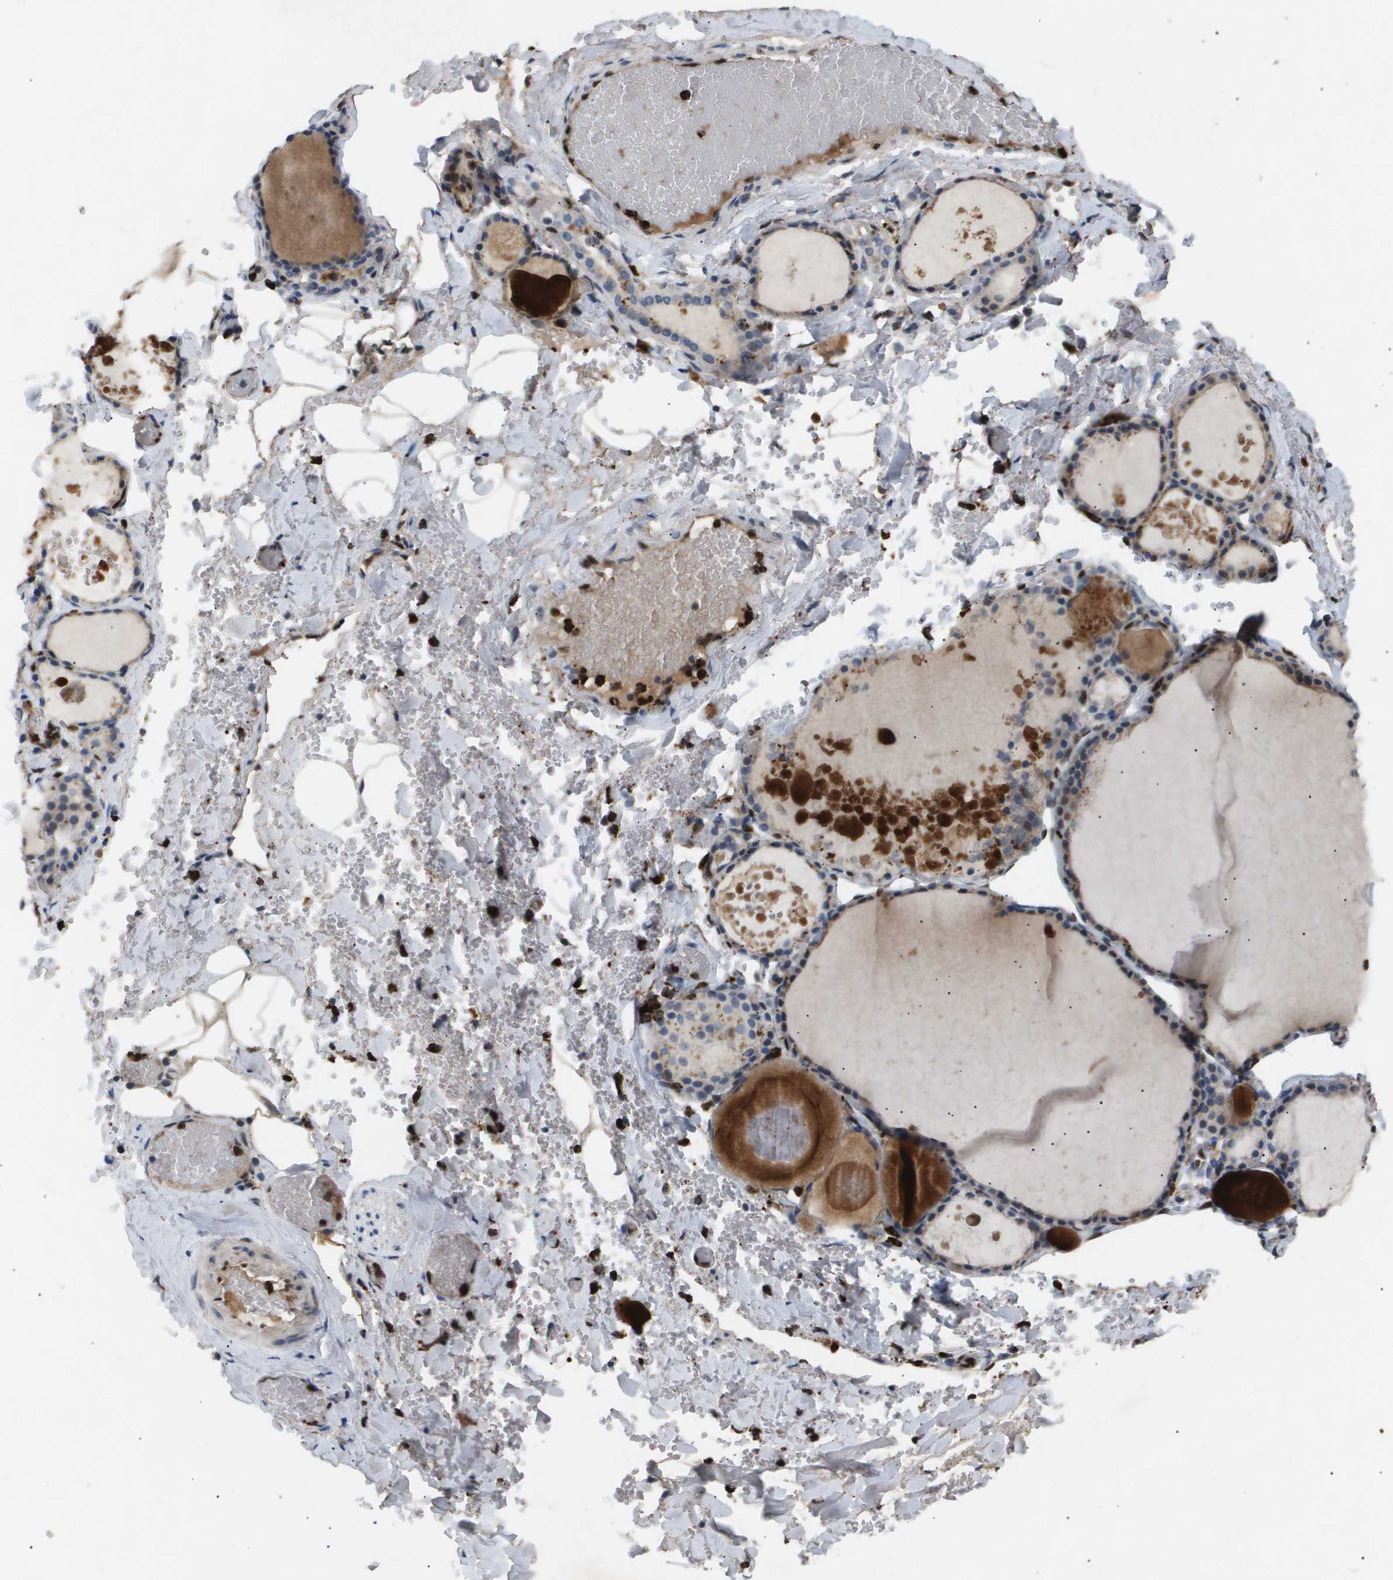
{"staining": {"intensity": "weak", "quantity": "<25%", "location": "cytoplasmic/membranous"}, "tissue": "thyroid gland", "cell_type": "Glandular cells", "image_type": "normal", "snomed": [{"axis": "morphology", "description": "Normal tissue, NOS"}, {"axis": "topography", "description": "Thyroid gland"}], "caption": "This is an IHC photomicrograph of benign thyroid gland. There is no staining in glandular cells.", "gene": "ERG", "patient": {"sex": "male", "age": 56}}